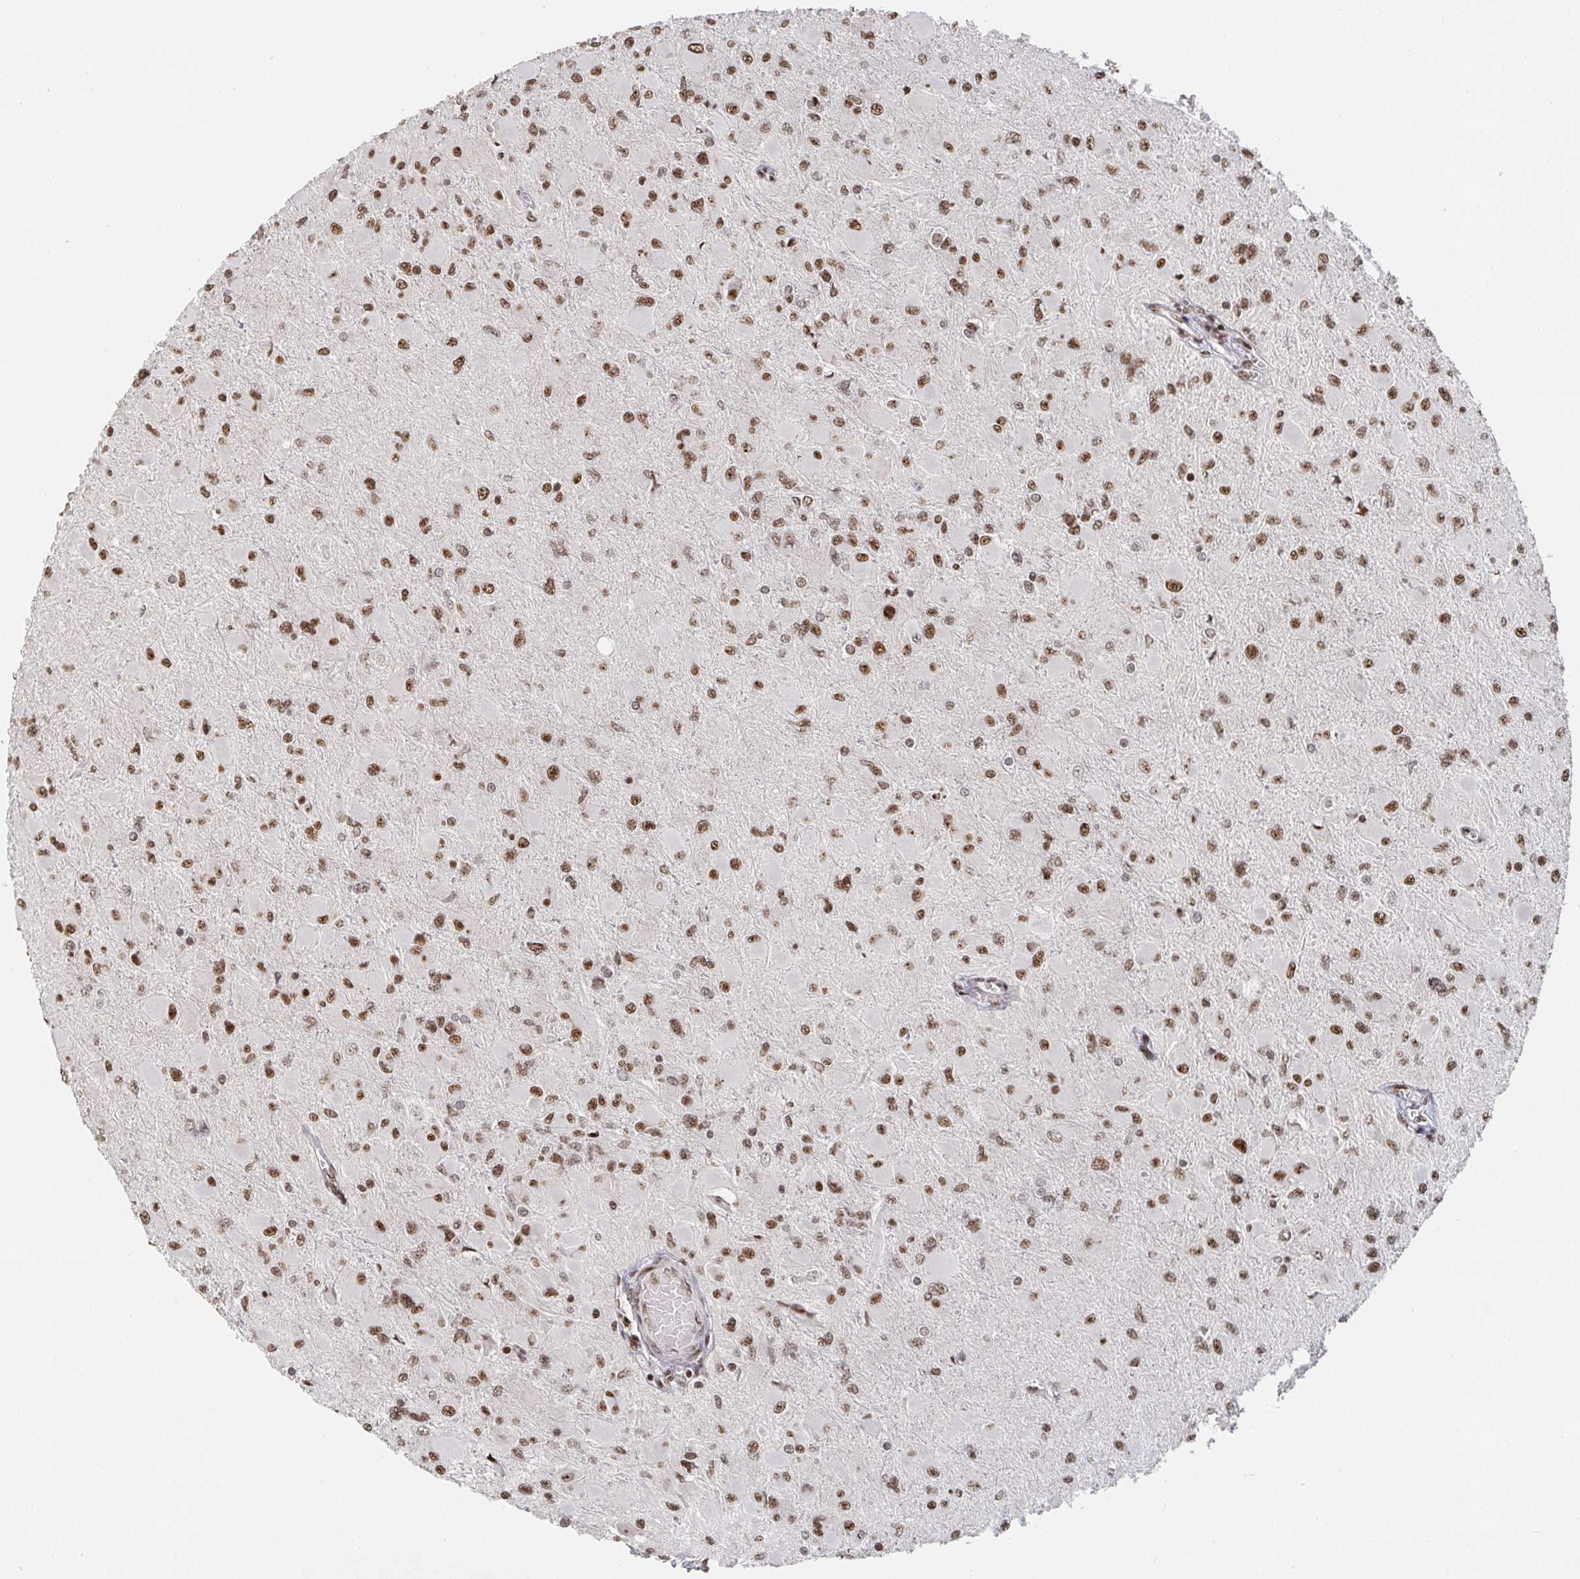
{"staining": {"intensity": "moderate", "quantity": ">75%", "location": "nuclear"}, "tissue": "glioma", "cell_type": "Tumor cells", "image_type": "cancer", "snomed": [{"axis": "morphology", "description": "Glioma, malignant, High grade"}, {"axis": "topography", "description": "Cerebral cortex"}], "caption": "Protein staining of high-grade glioma (malignant) tissue reveals moderate nuclear positivity in about >75% of tumor cells. (Stains: DAB (3,3'-diaminobenzidine) in brown, nuclei in blue, Microscopy: brightfield microscopy at high magnification).", "gene": "ZDHHC12", "patient": {"sex": "female", "age": 36}}